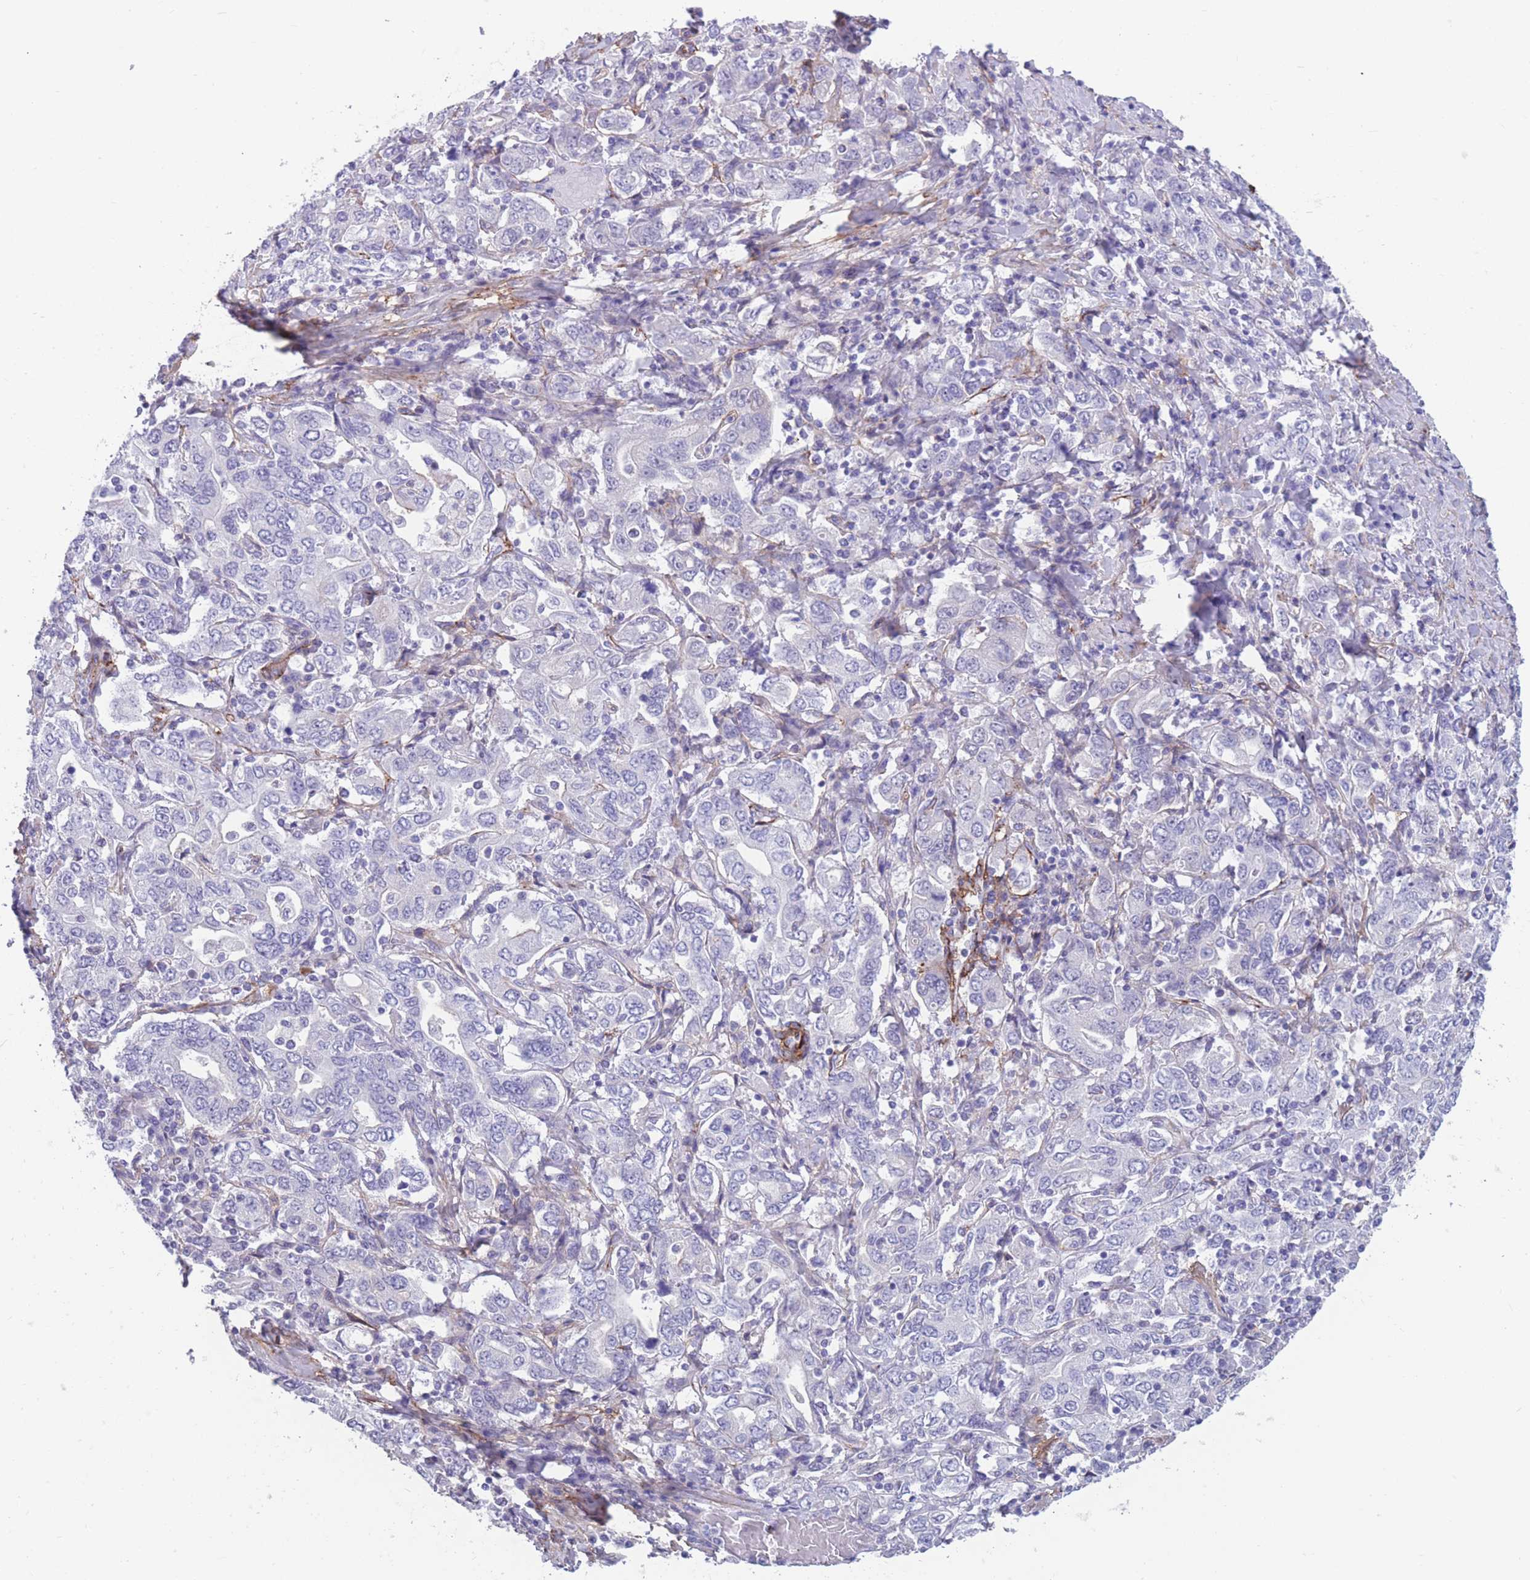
{"staining": {"intensity": "negative", "quantity": "none", "location": "none"}, "tissue": "stomach cancer", "cell_type": "Tumor cells", "image_type": "cancer", "snomed": [{"axis": "morphology", "description": "Adenocarcinoma, NOS"}, {"axis": "topography", "description": "Stomach, upper"}, {"axis": "topography", "description": "Stomach"}], "caption": "IHC histopathology image of stomach adenocarcinoma stained for a protein (brown), which demonstrates no expression in tumor cells.", "gene": "DPYD", "patient": {"sex": "male", "age": 62}}